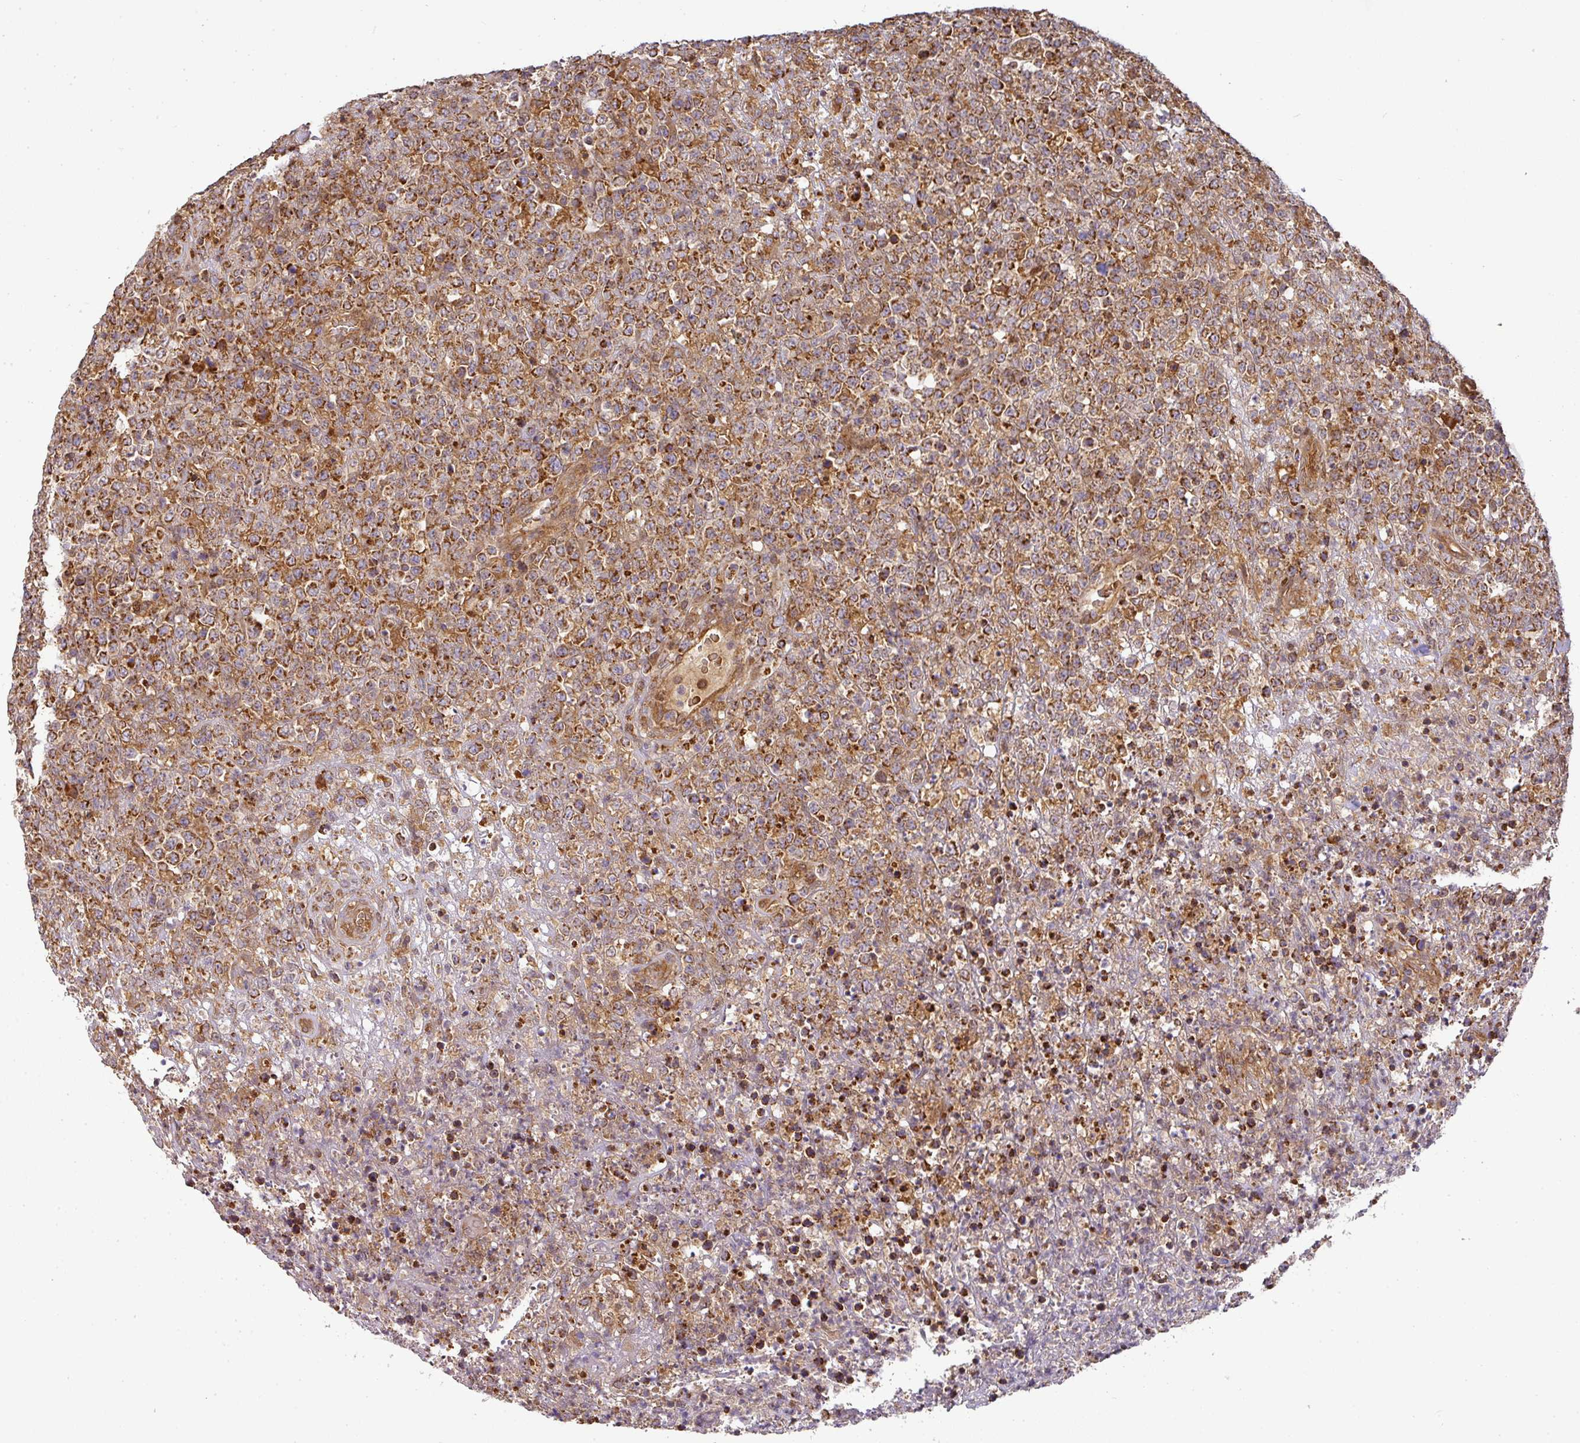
{"staining": {"intensity": "strong", "quantity": ">75%", "location": "cytoplasmic/membranous"}, "tissue": "lymphoma", "cell_type": "Tumor cells", "image_type": "cancer", "snomed": [{"axis": "morphology", "description": "Malignant lymphoma, non-Hodgkin's type, High grade"}, {"axis": "topography", "description": "Colon"}], "caption": "Immunohistochemistry (DAB) staining of human lymphoma displays strong cytoplasmic/membranous protein expression in approximately >75% of tumor cells. The protein of interest is stained brown, and the nuclei are stained in blue (DAB IHC with brightfield microscopy, high magnification).", "gene": "MALSU1", "patient": {"sex": "female", "age": 53}}